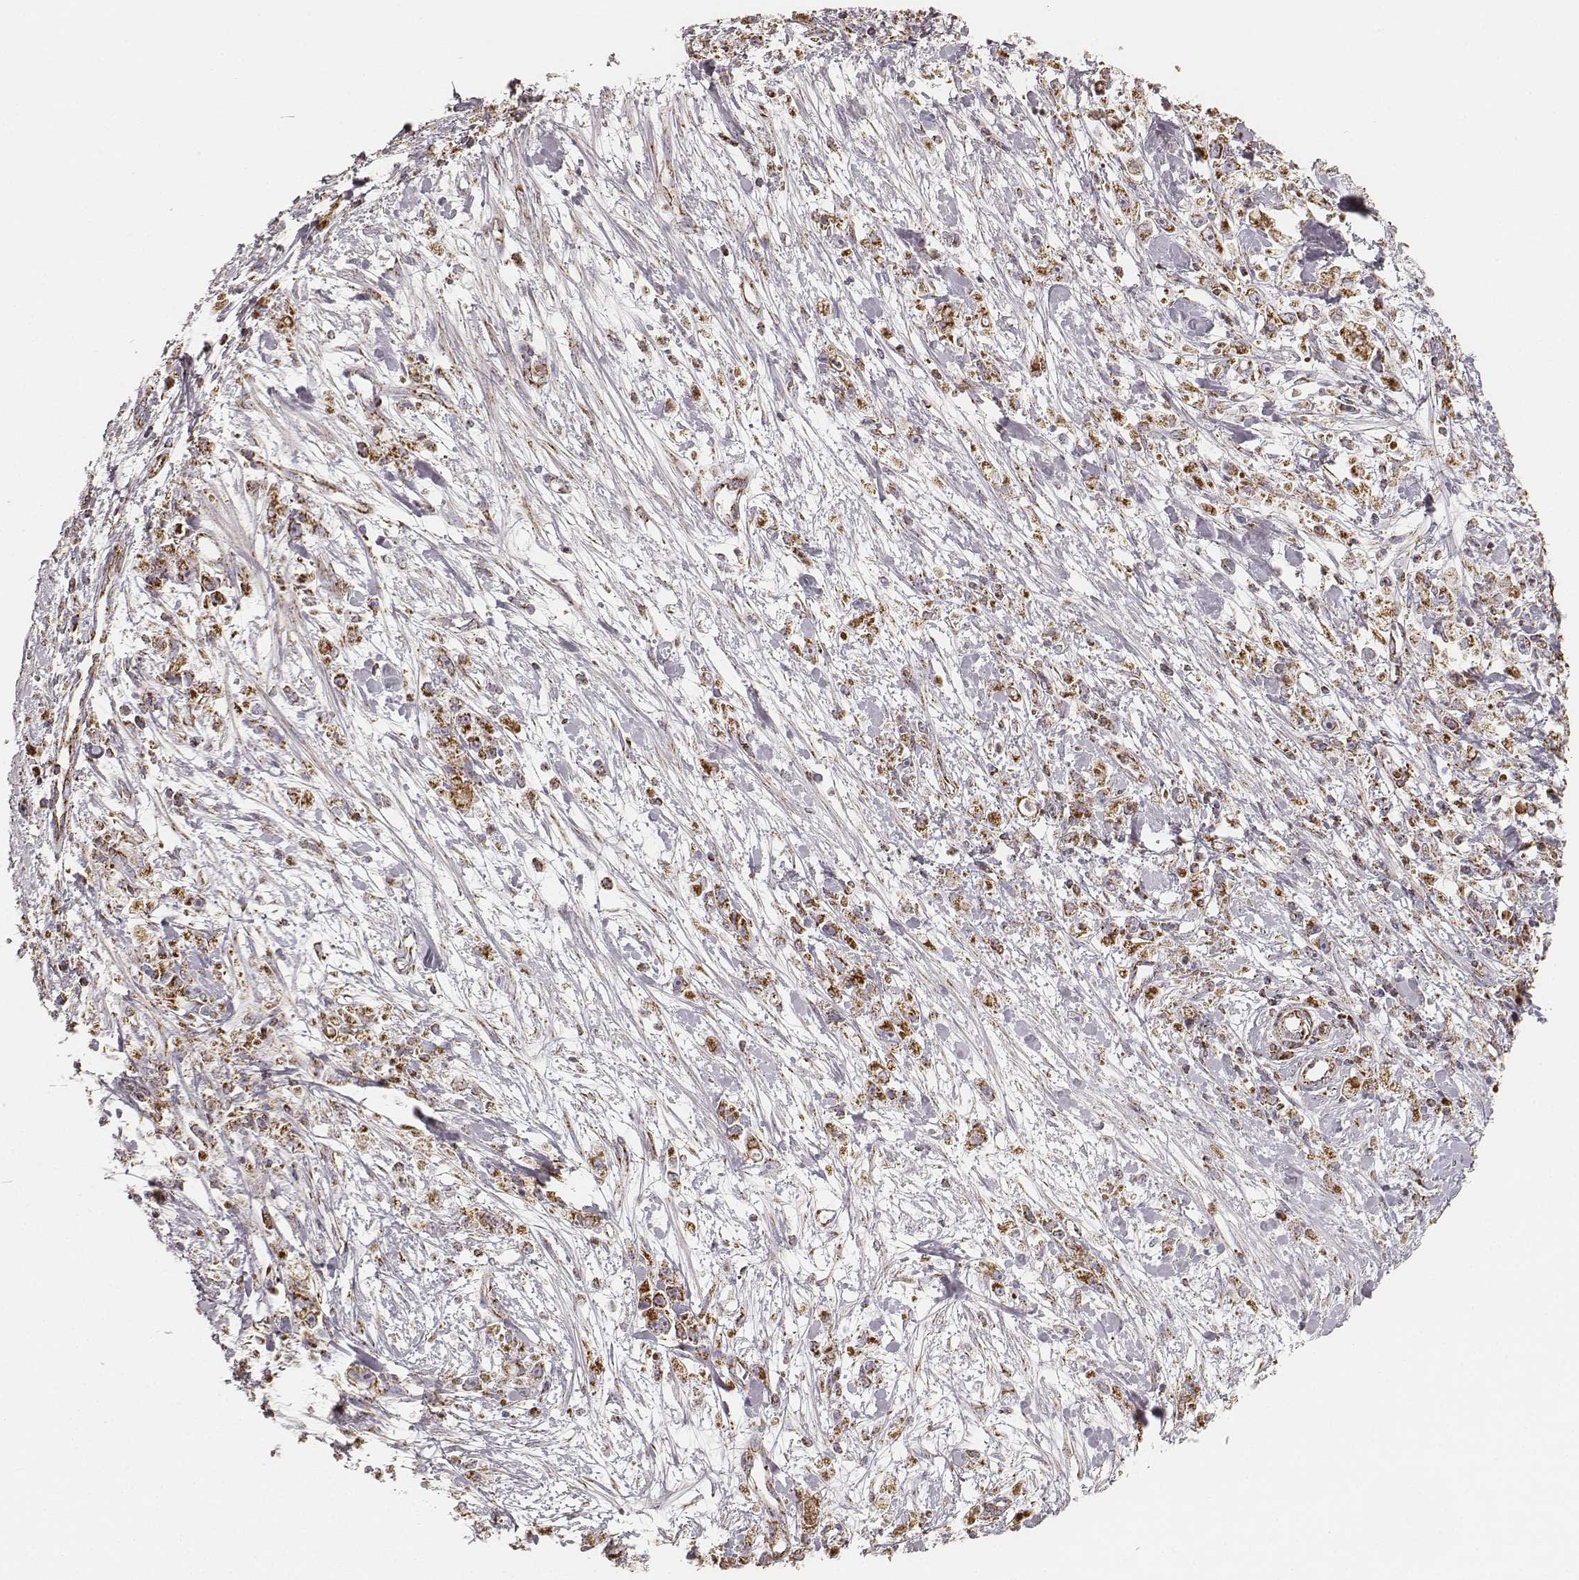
{"staining": {"intensity": "strong", "quantity": ">75%", "location": "cytoplasmic/membranous"}, "tissue": "stomach cancer", "cell_type": "Tumor cells", "image_type": "cancer", "snomed": [{"axis": "morphology", "description": "Adenocarcinoma, NOS"}, {"axis": "topography", "description": "Stomach"}], "caption": "This photomicrograph exhibits immunohistochemistry staining of stomach cancer (adenocarcinoma), with high strong cytoplasmic/membranous expression in about >75% of tumor cells.", "gene": "CS", "patient": {"sex": "female", "age": 59}}